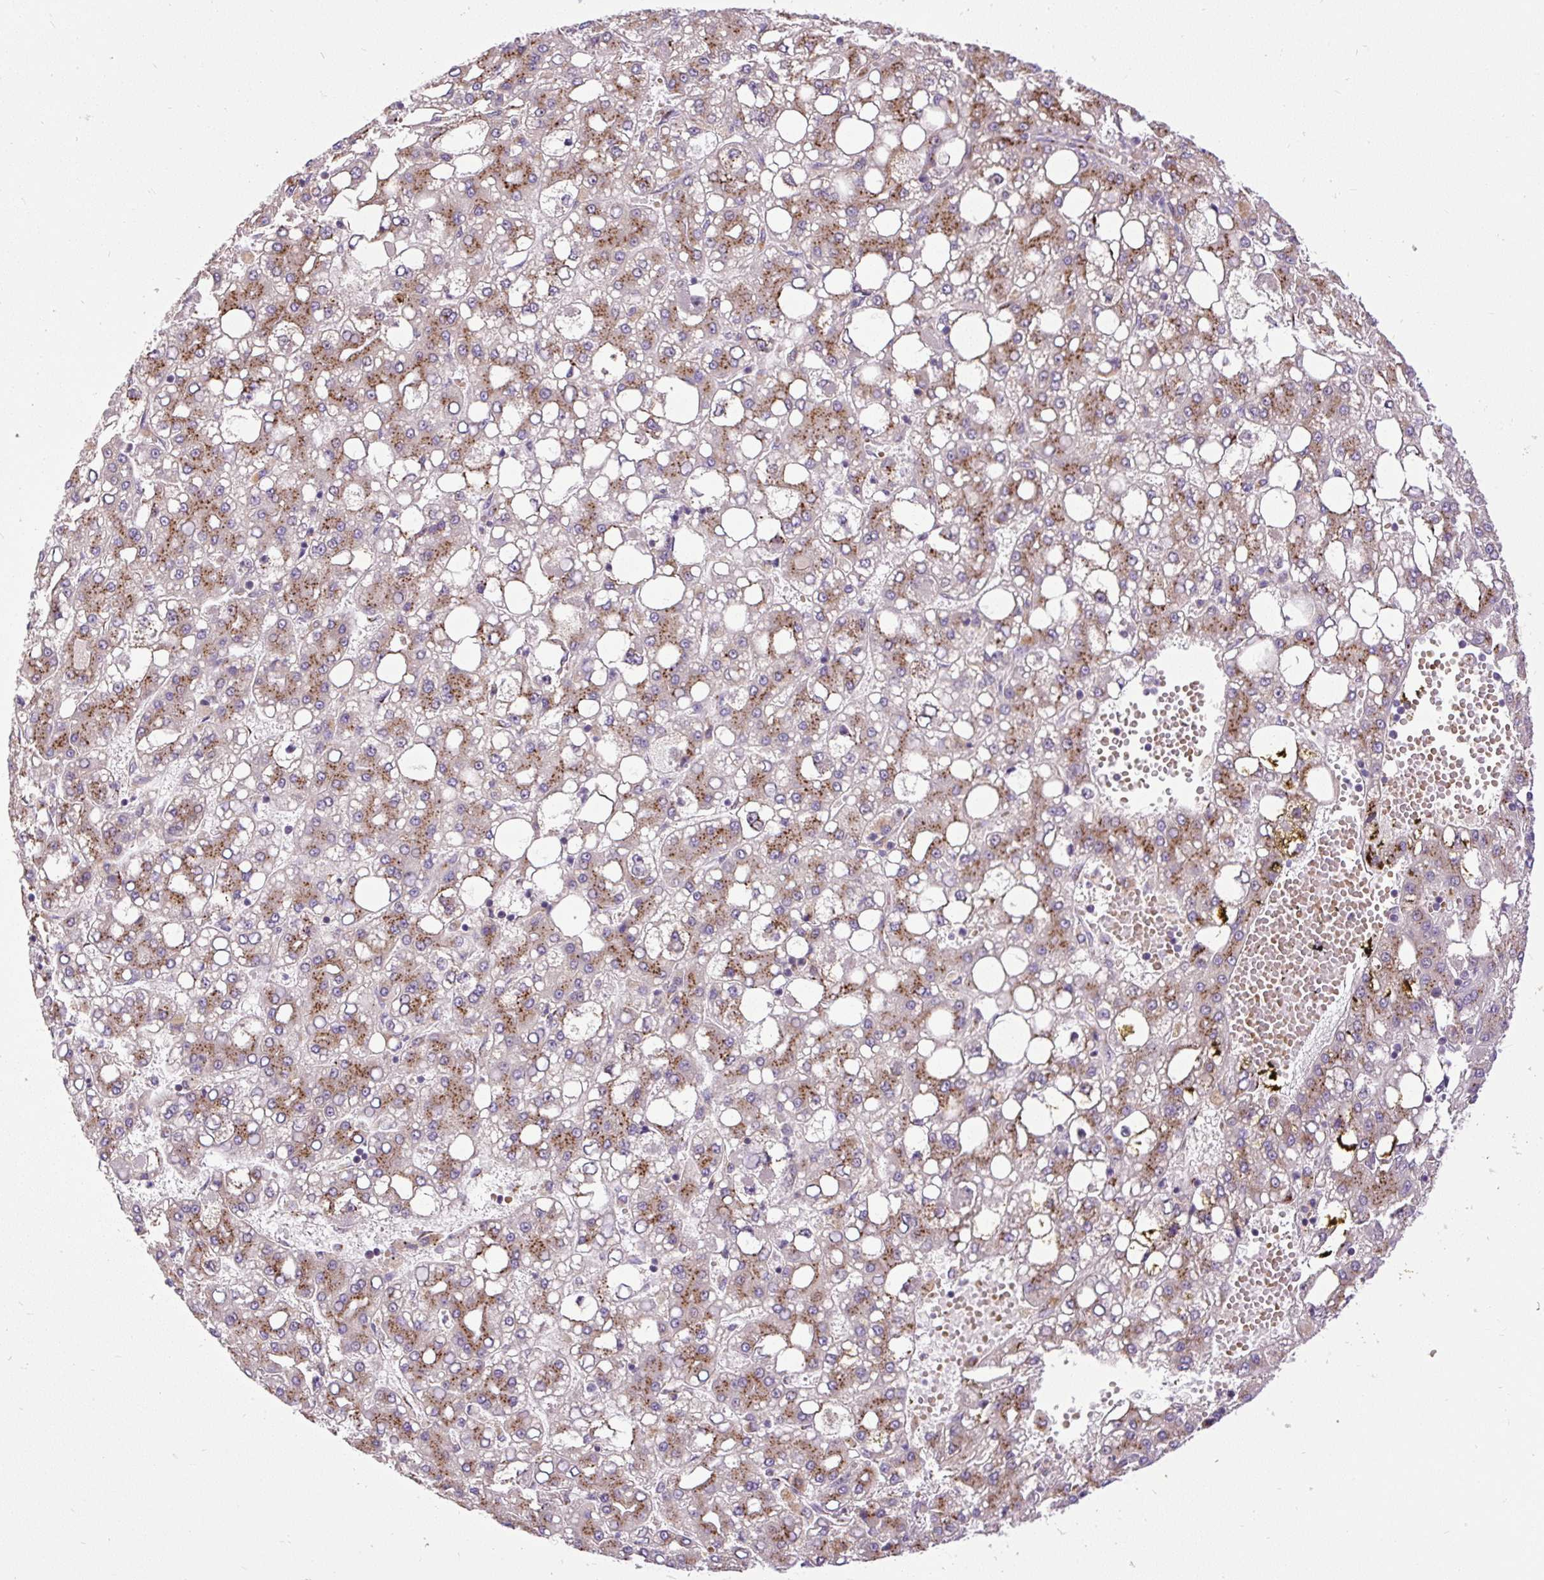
{"staining": {"intensity": "moderate", "quantity": ">75%", "location": "cytoplasmic/membranous"}, "tissue": "liver cancer", "cell_type": "Tumor cells", "image_type": "cancer", "snomed": [{"axis": "morphology", "description": "Carcinoma, Hepatocellular, NOS"}, {"axis": "topography", "description": "Liver"}], "caption": "A photomicrograph showing moderate cytoplasmic/membranous staining in approximately >75% of tumor cells in liver cancer, as visualized by brown immunohistochemical staining.", "gene": "MSMP", "patient": {"sex": "male", "age": 65}}